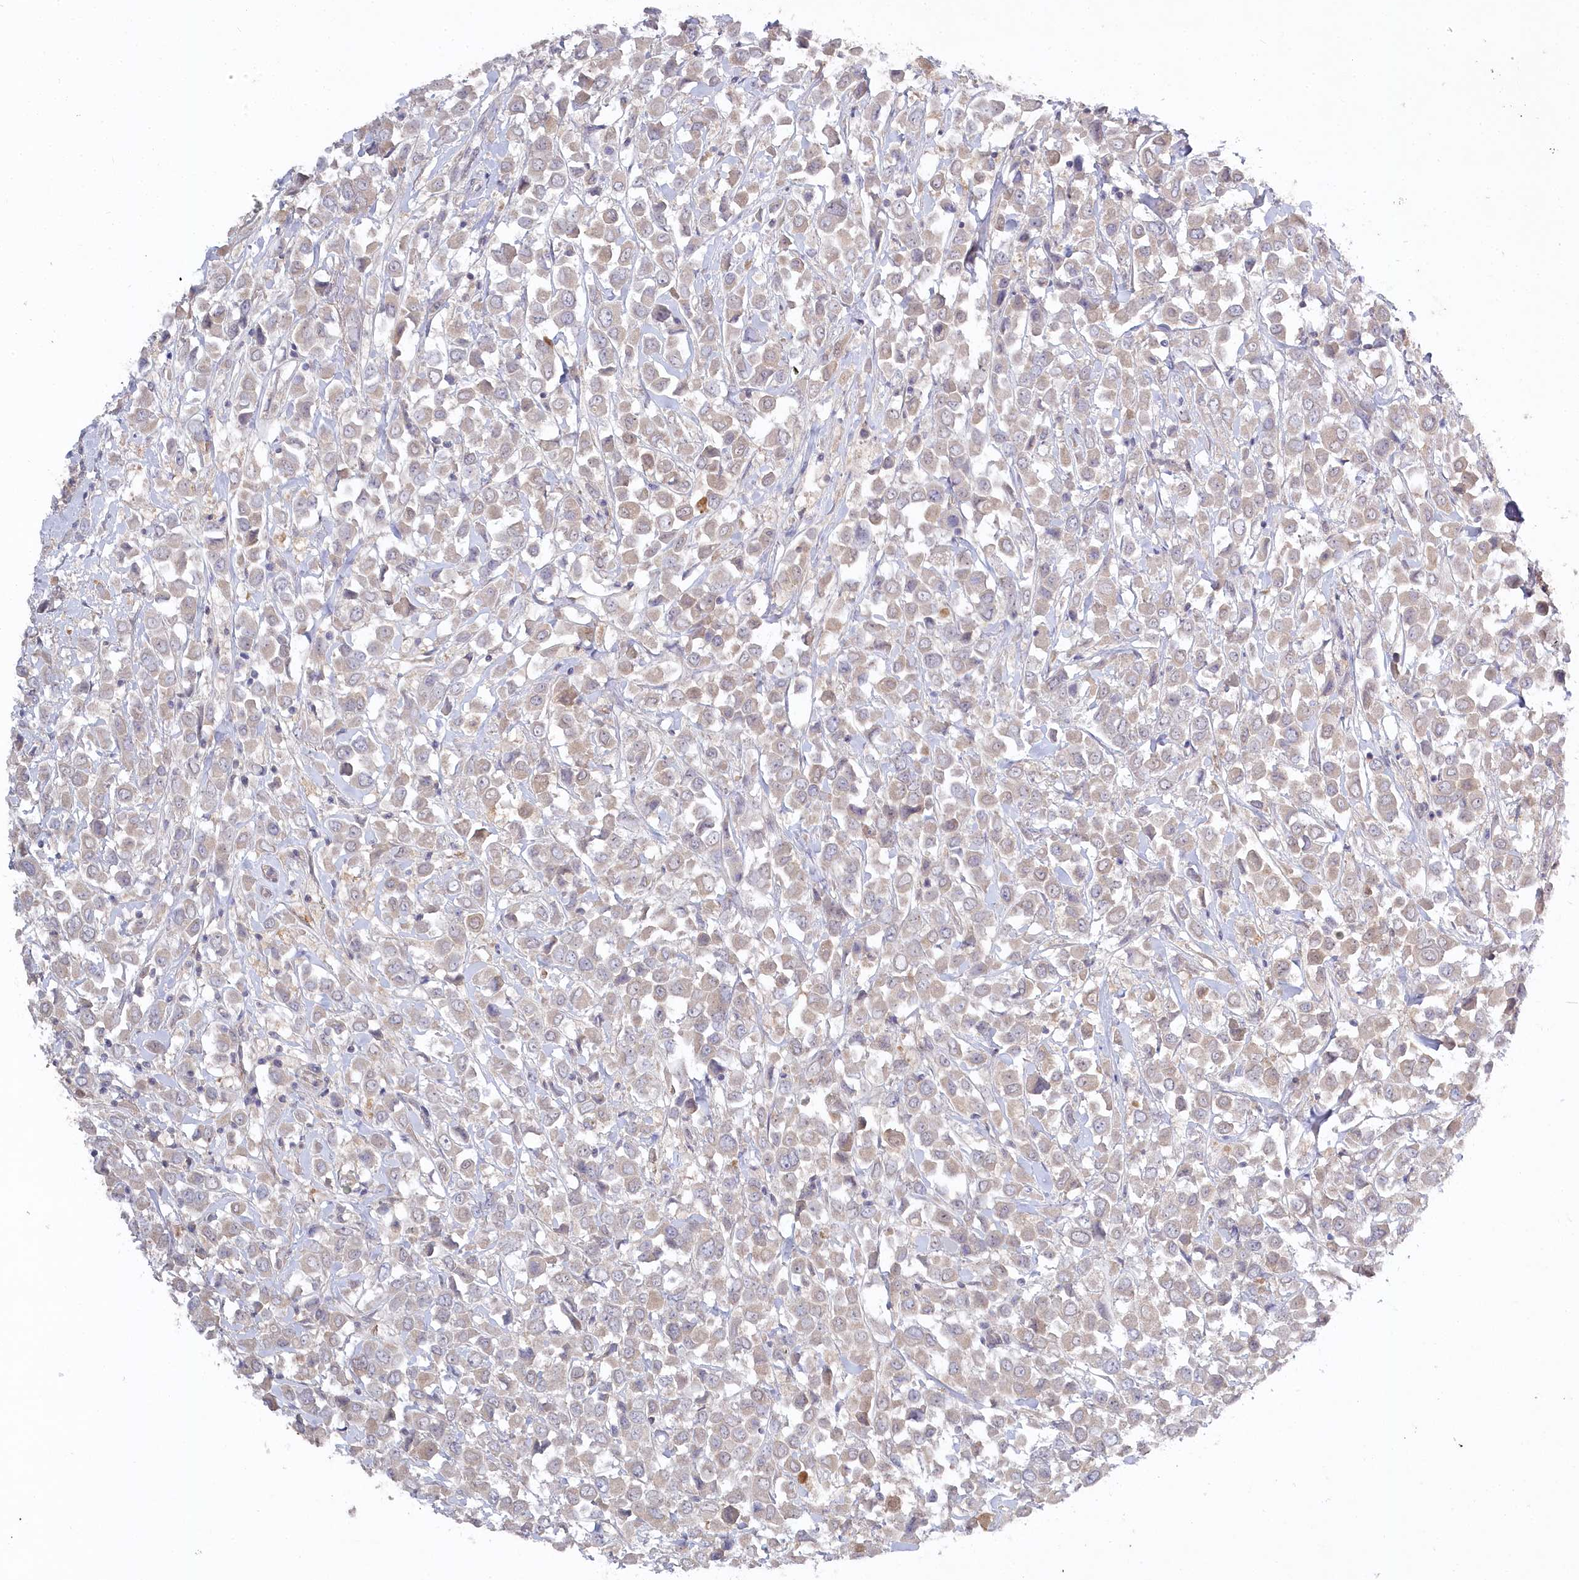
{"staining": {"intensity": "weak", "quantity": "25%-75%", "location": "cytoplasmic/membranous"}, "tissue": "breast cancer", "cell_type": "Tumor cells", "image_type": "cancer", "snomed": [{"axis": "morphology", "description": "Duct carcinoma"}, {"axis": "topography", "description": "Breast"}], "caption": "This micrograph reveals immunohistochemistry staining of human breast cancer, with low weak cytoplasmic/membranous expression in approximately 25%-75% of tumor cells.", "gene": "AAMDC", "patient": {"sex": "female", "age": 61}}